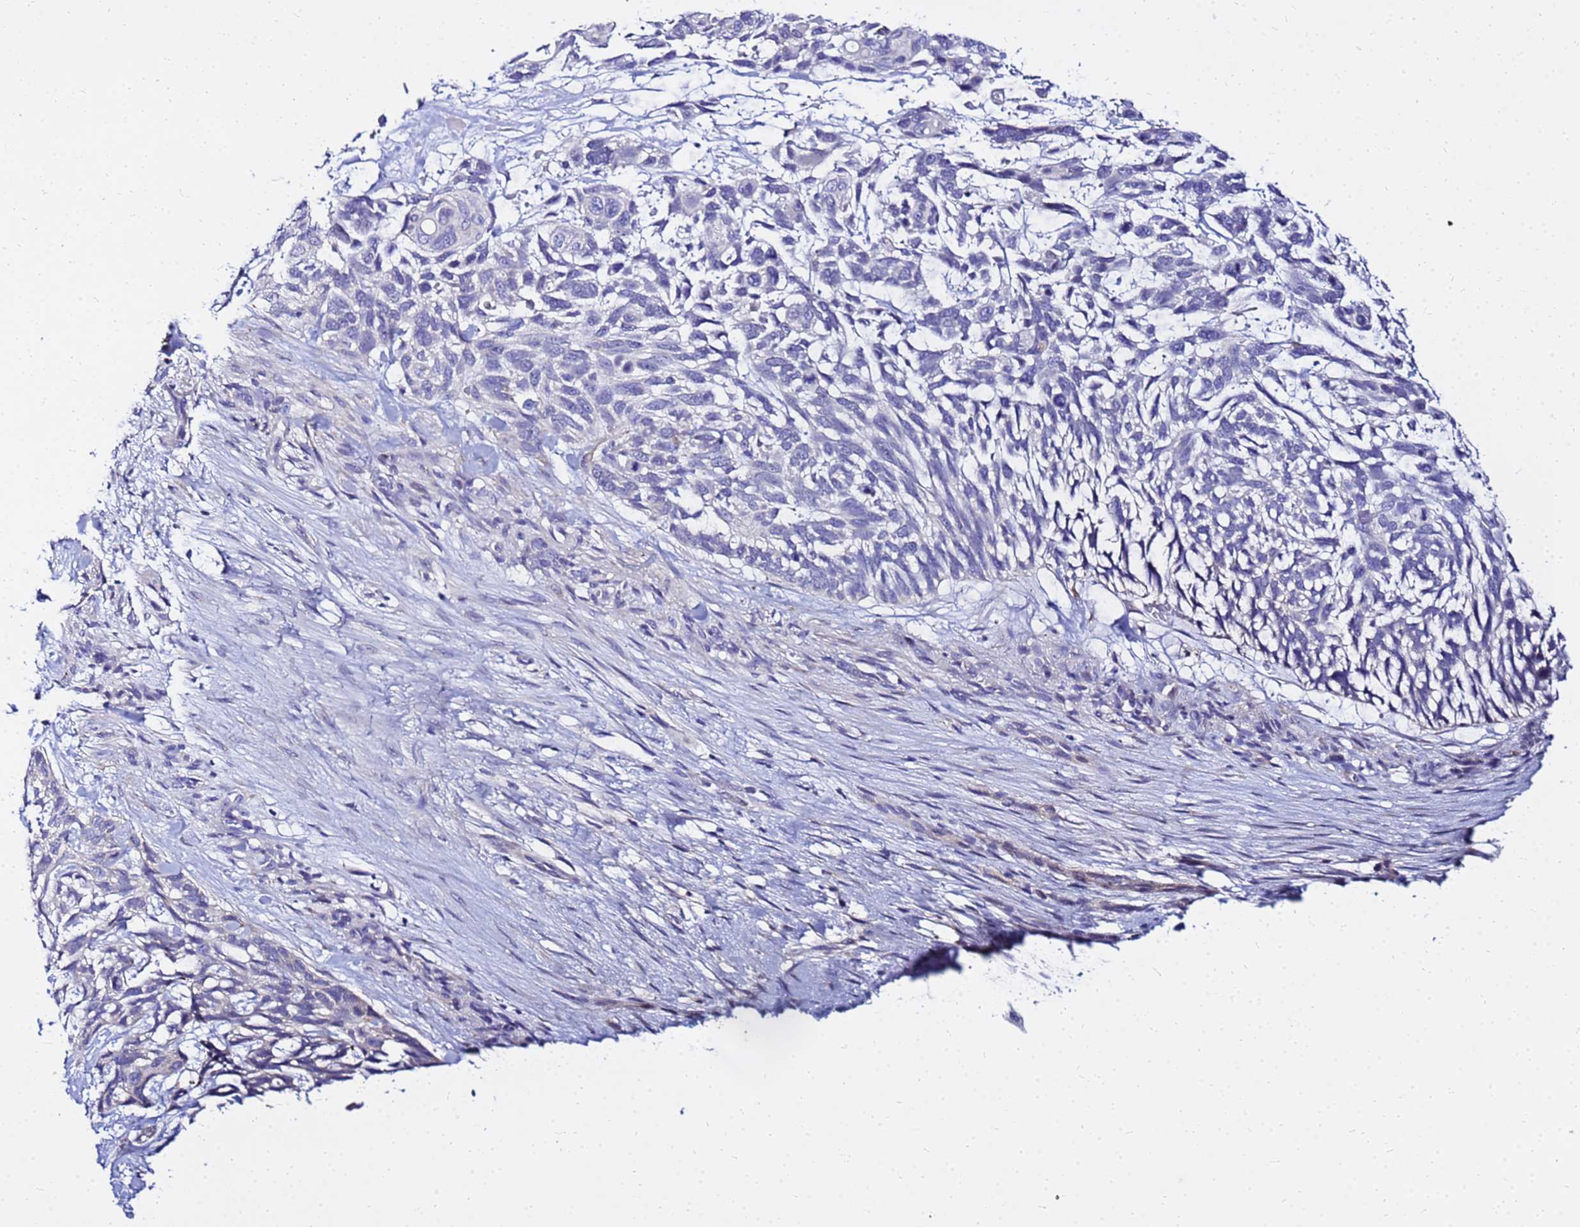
{"staining": {"intensity": "negative", "quantity": "none", "location": "none"}, "tissue": "skin cancer", "cell_type": "Tumor cells", "image_type": "cancer", "snomed": [{"axis": "morphology", "description": "Basal cell carcinoma"}, {"axis": "topography", "description": "Skin"}], "caption": "Tumor cells show no significant protein staining in skin basal cell carcinoma.", "gene": "HERC5", "patient": {"sex": "male", "age": 88}}